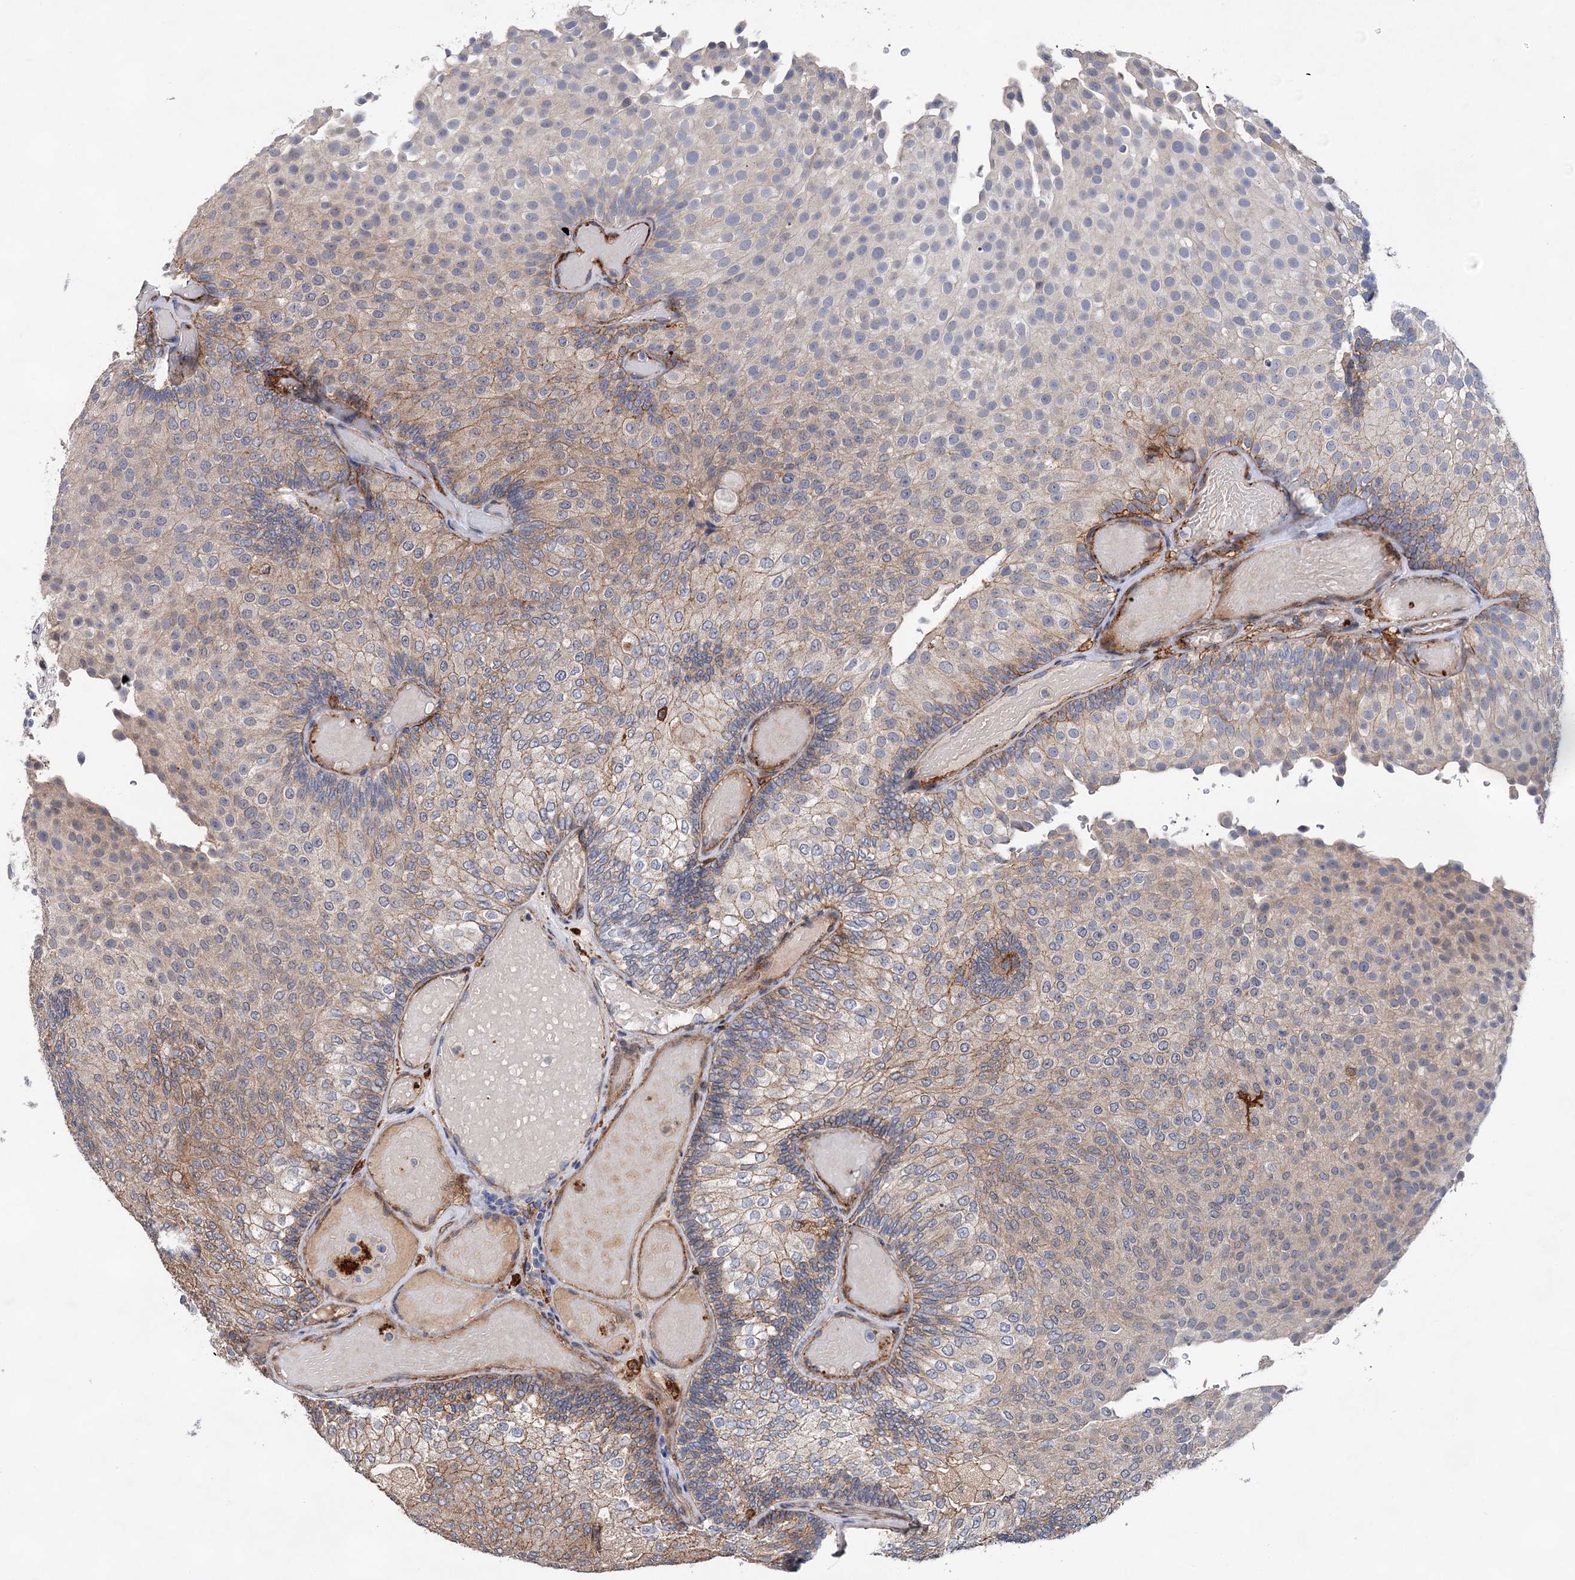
{"staining": {"intensity": "moderate", "quantity": "25%-75%", "location": "cytoplasmic/membranous"}, "tissue": "urothelial cancer", "cell_type": "Tumor cells", "image_type": "cancer", "snomed": [{"axis": "morphology", "description": "Urothelial carcinoma, Low grade"}, {"axis": "topography", "description": "Urinary bladder"}], "caption": "Urothelial carcinoma (low-grade) stained with IHC shows moderate cytoplasmic/membranous expression in about 25%-75% of tumor cells.", "gene": "TMTC3", "patient": {"sex": "male", "age": 78}}